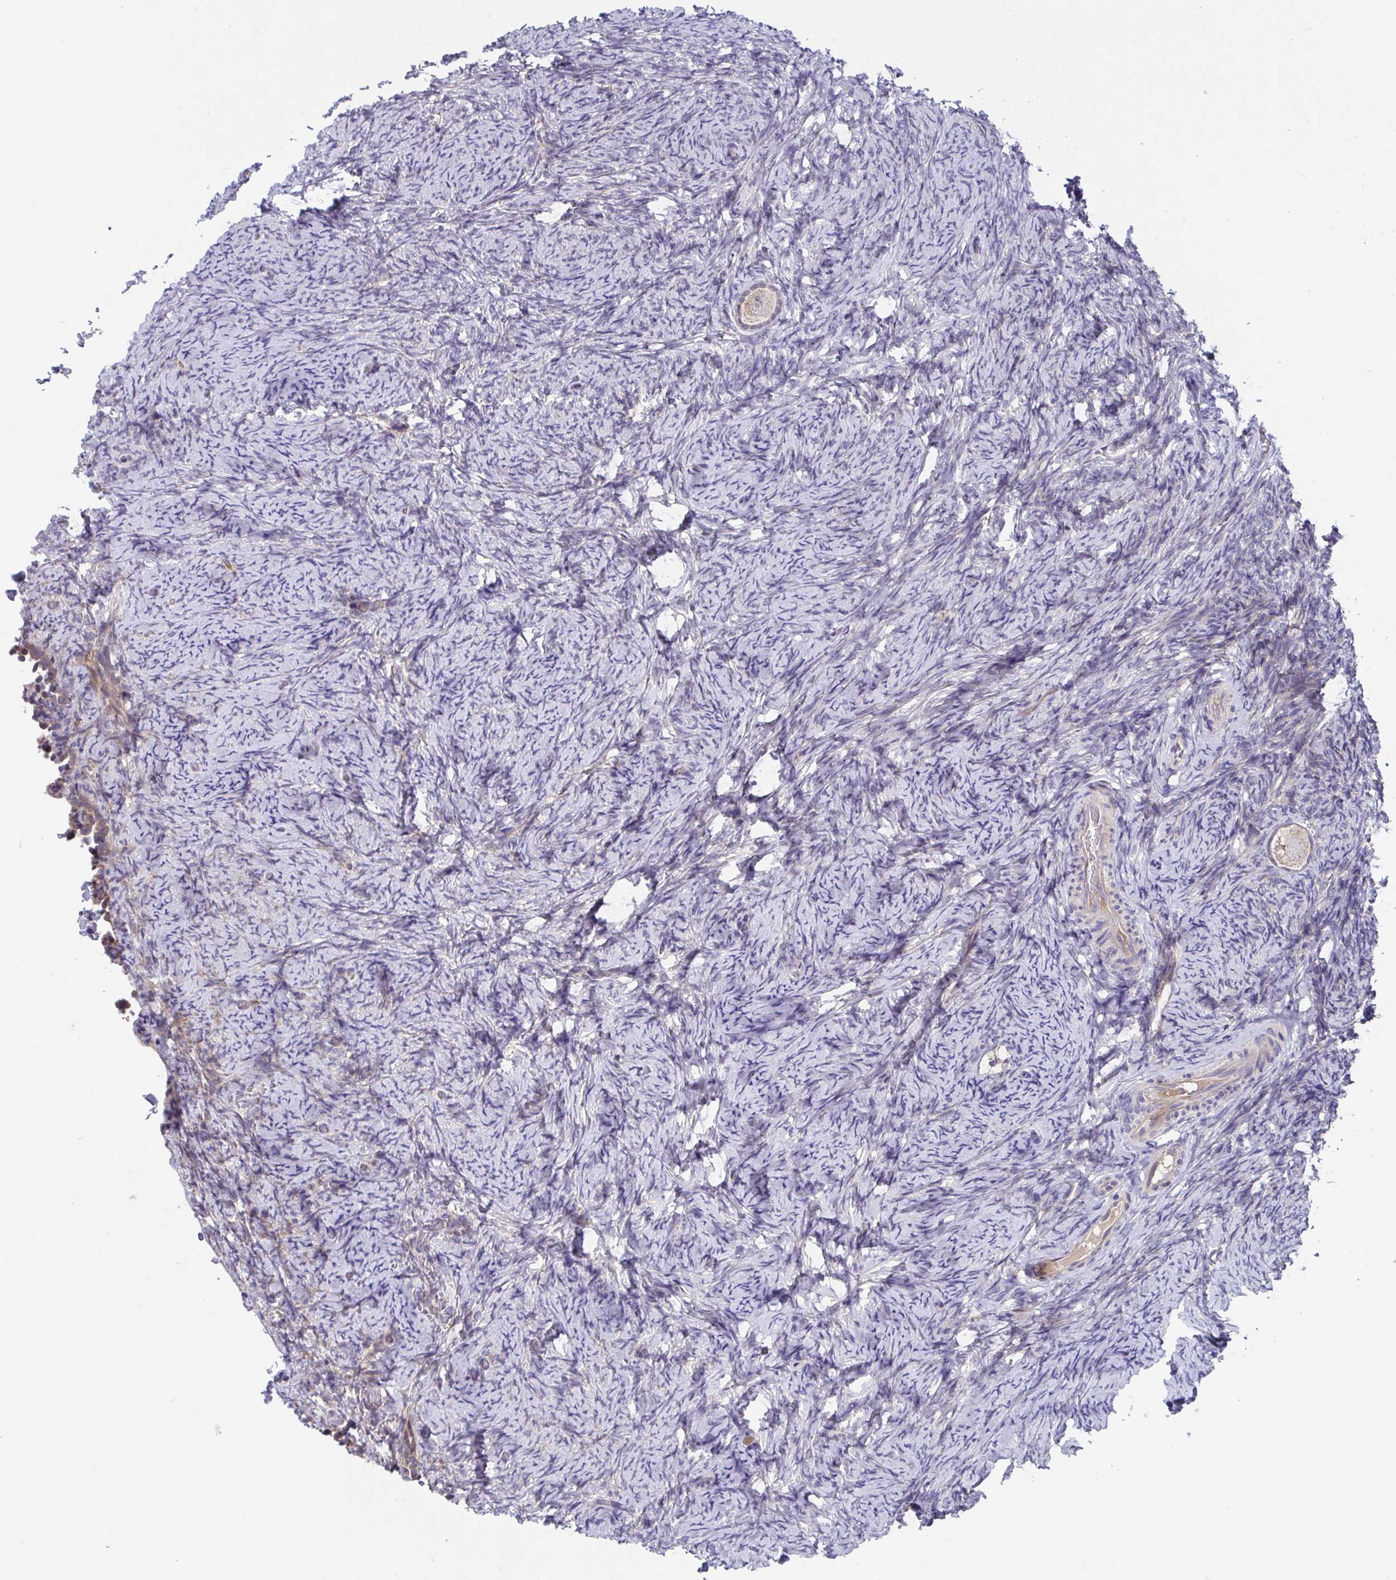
{"staining": {"intensity": "weak", "quantity": ">75%", "location": "cytoplasmic/membranous"}, "tissue": "ovary", "cell_type": "Follicle cells", "image_type": "normal", "snomed": [{"axis": "morphology", "description": "Normal tissue, NOS"}, {"axis": "topography", "description": "Ovary"}], "caption": "Weak cytoplasmic/membranous staining is present in about >75% of follicle cells in unremarkable ovary.", "gene": "SUSD4", "patient": {"sex": "female", "age": 34}}